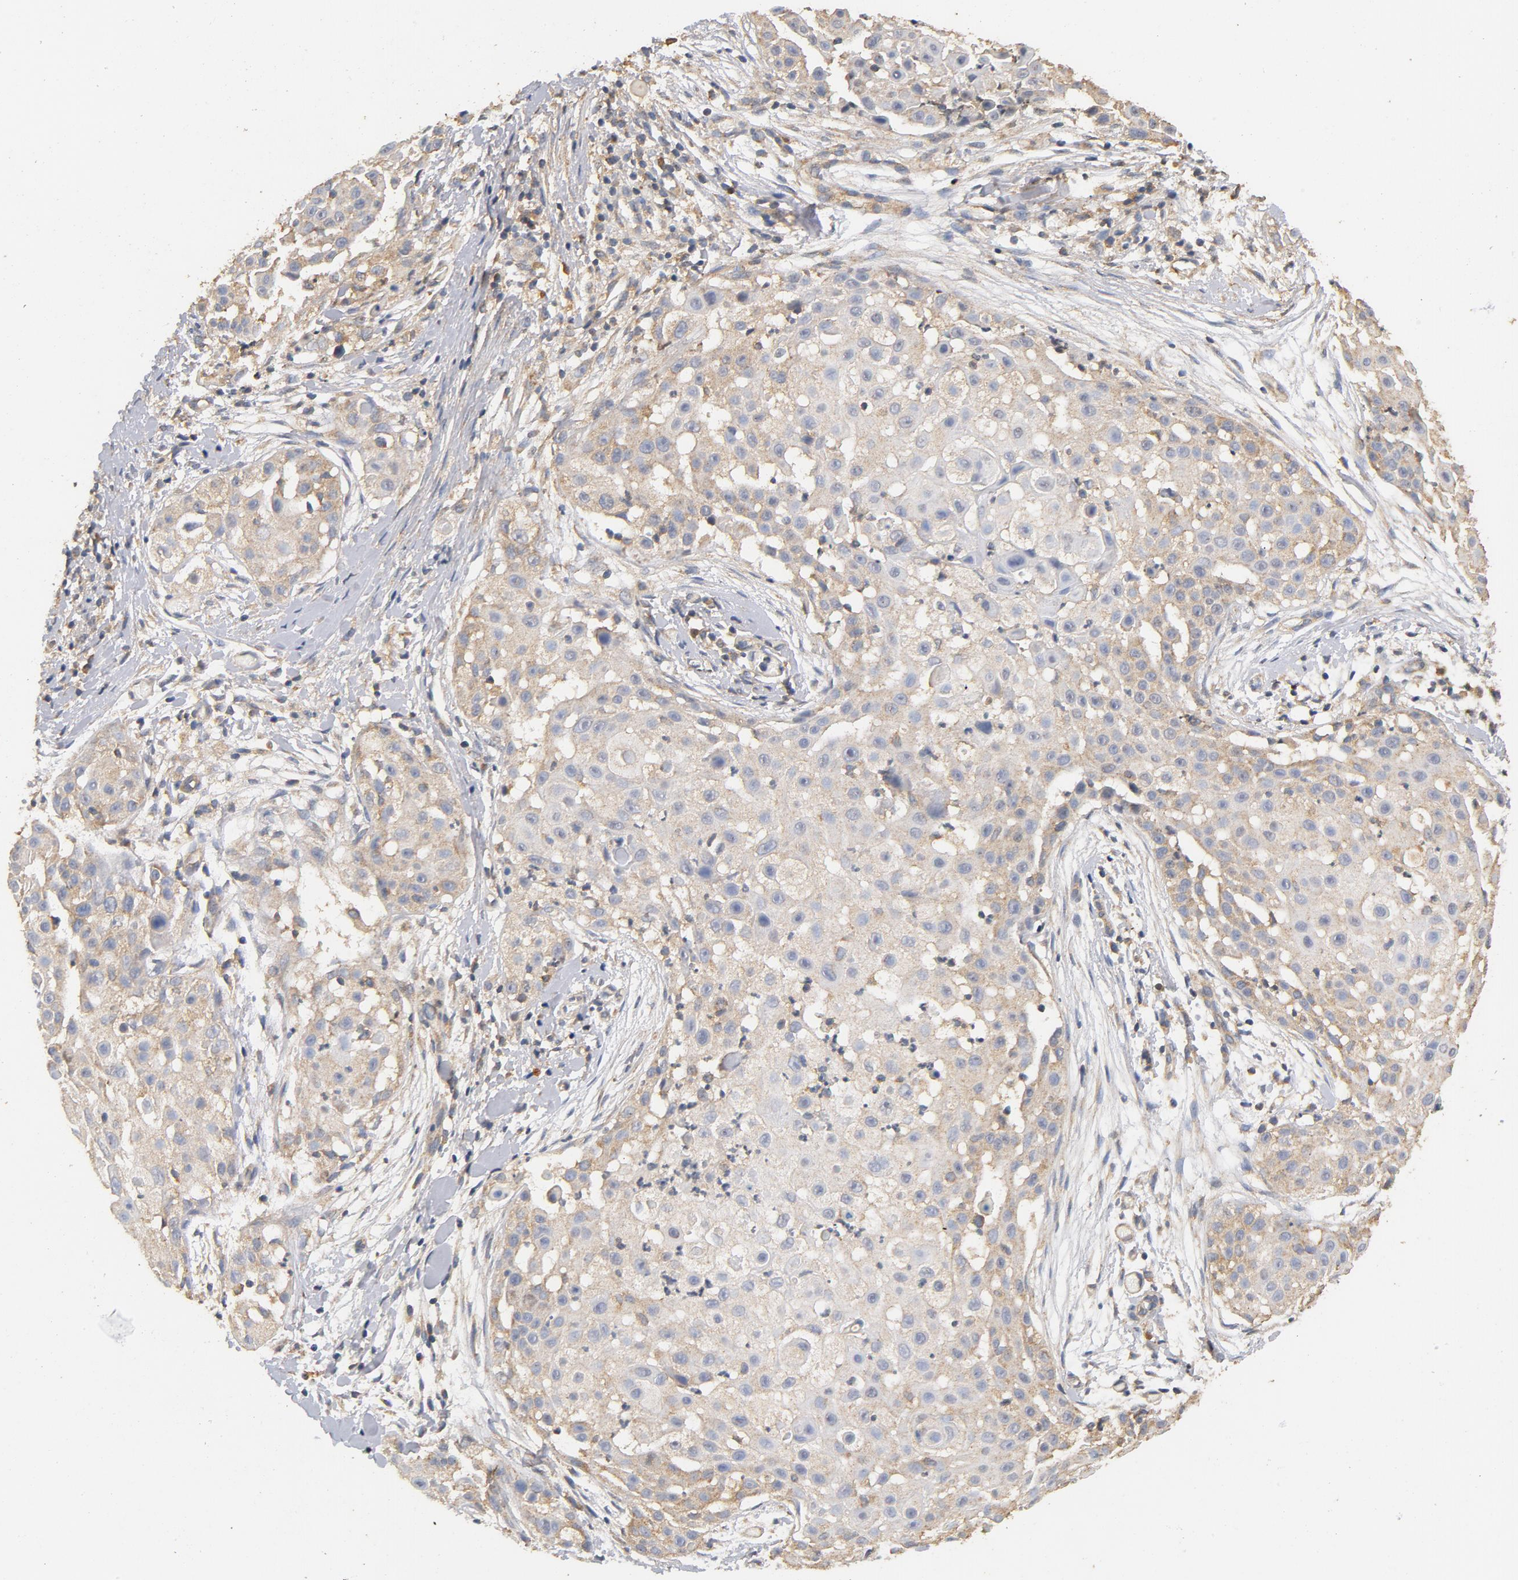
{"staining": {"intensity": "weak", "quantity": "25%-75%", "location": "cytoplasmic/membranous"}, "tissue": "skin cancer", "cell_type": "Tumor cells", "image_type": "cancer", "snomed": [{"axis": "morphology", "description": "Squamous cell carcinoma, NOS"}, {"axis": "topography", "description": "Skin"}], "caption": "Immunohistochemistry (IHC) photomicrograph of skin cancer (squamous cell carcinoma) stained for a protein (brown), which reveals low levels of weak cytoplasmic/membranous positivity in approximately 25%-75% of tumor cells.", "gene": "DDX6", "patient": {"sex": "female", "age": 78}}